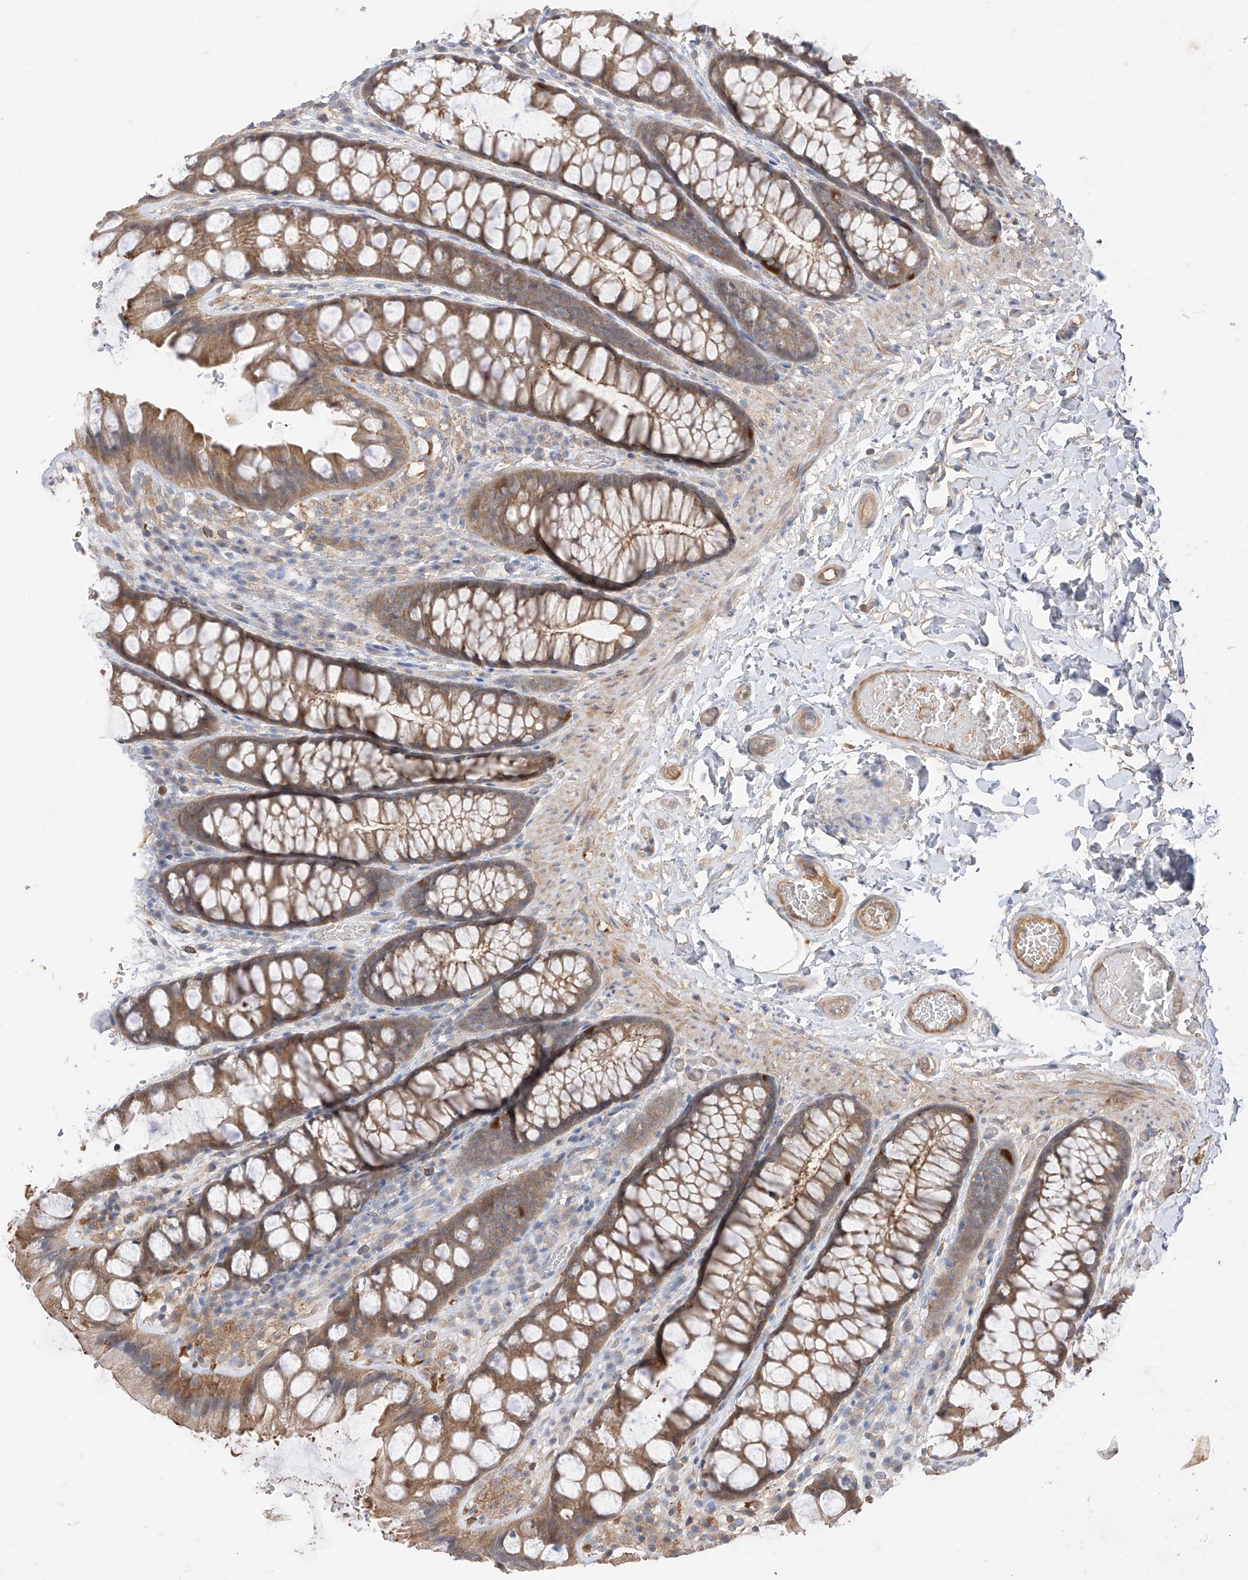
{"staining": {"intensity": "moderate", "quantity": ">75%", "location": "cytoplasmic/membranous"}, "tissue": "colon", "cell_type": "Endothelial cells", "image_type": "normal", "snomed": [{"axis": "morphology", "description": "Normal tissue, NOS"}, {"axis": "topography", "description": "Colon"}], "caption": "The micrograph shows staining of benign colon, revealing moderate cytoplasmic/membranous protein expression (brown color) within endothelial cells.", "gene": "CACNA2D4", "patient": {"sex": "male", "age": 47}}